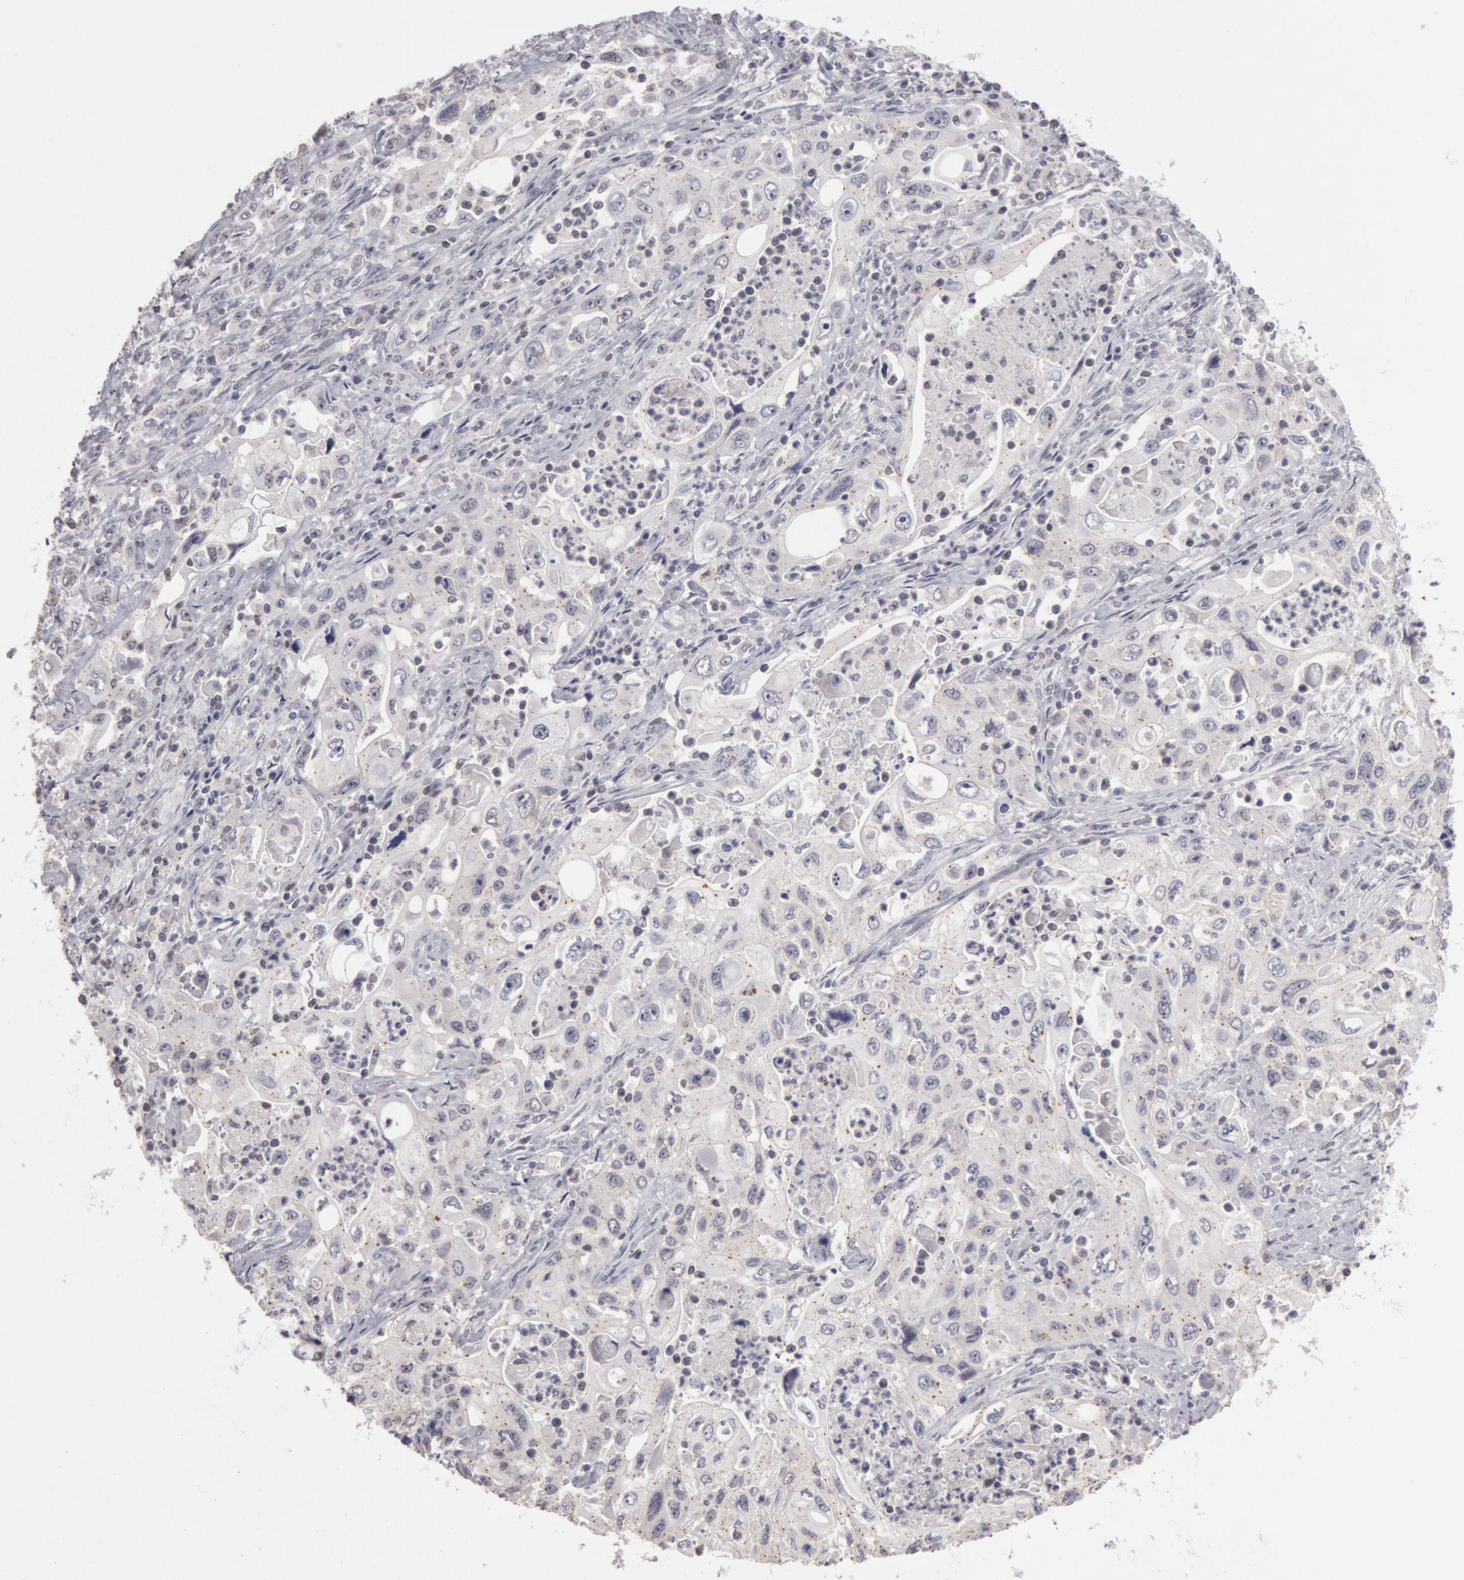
{"staining": {"intensity": "negative", "quantity": "none", "location": "none"}, "tissue": "pancreatic cancer", "cell_type": "Tumor cells", "image_type": "cancer", "snomed": [{"axis": "morphology", "description": "Adenocarcinoma, NOS"}, {"axis": "topography", "description": "Pancreas"}], "caption": "Pancreatic cancer was stained to show a protein in brown. There is no significant staining in tumor cells. The staining is performed using DAB (3,3'-diaminobenzidine) brown chromogen with nuclei counter-stained in using hematoxylin.", "gene": "RIMBP3C", "patient": {"sex": "male", "age": 70}}